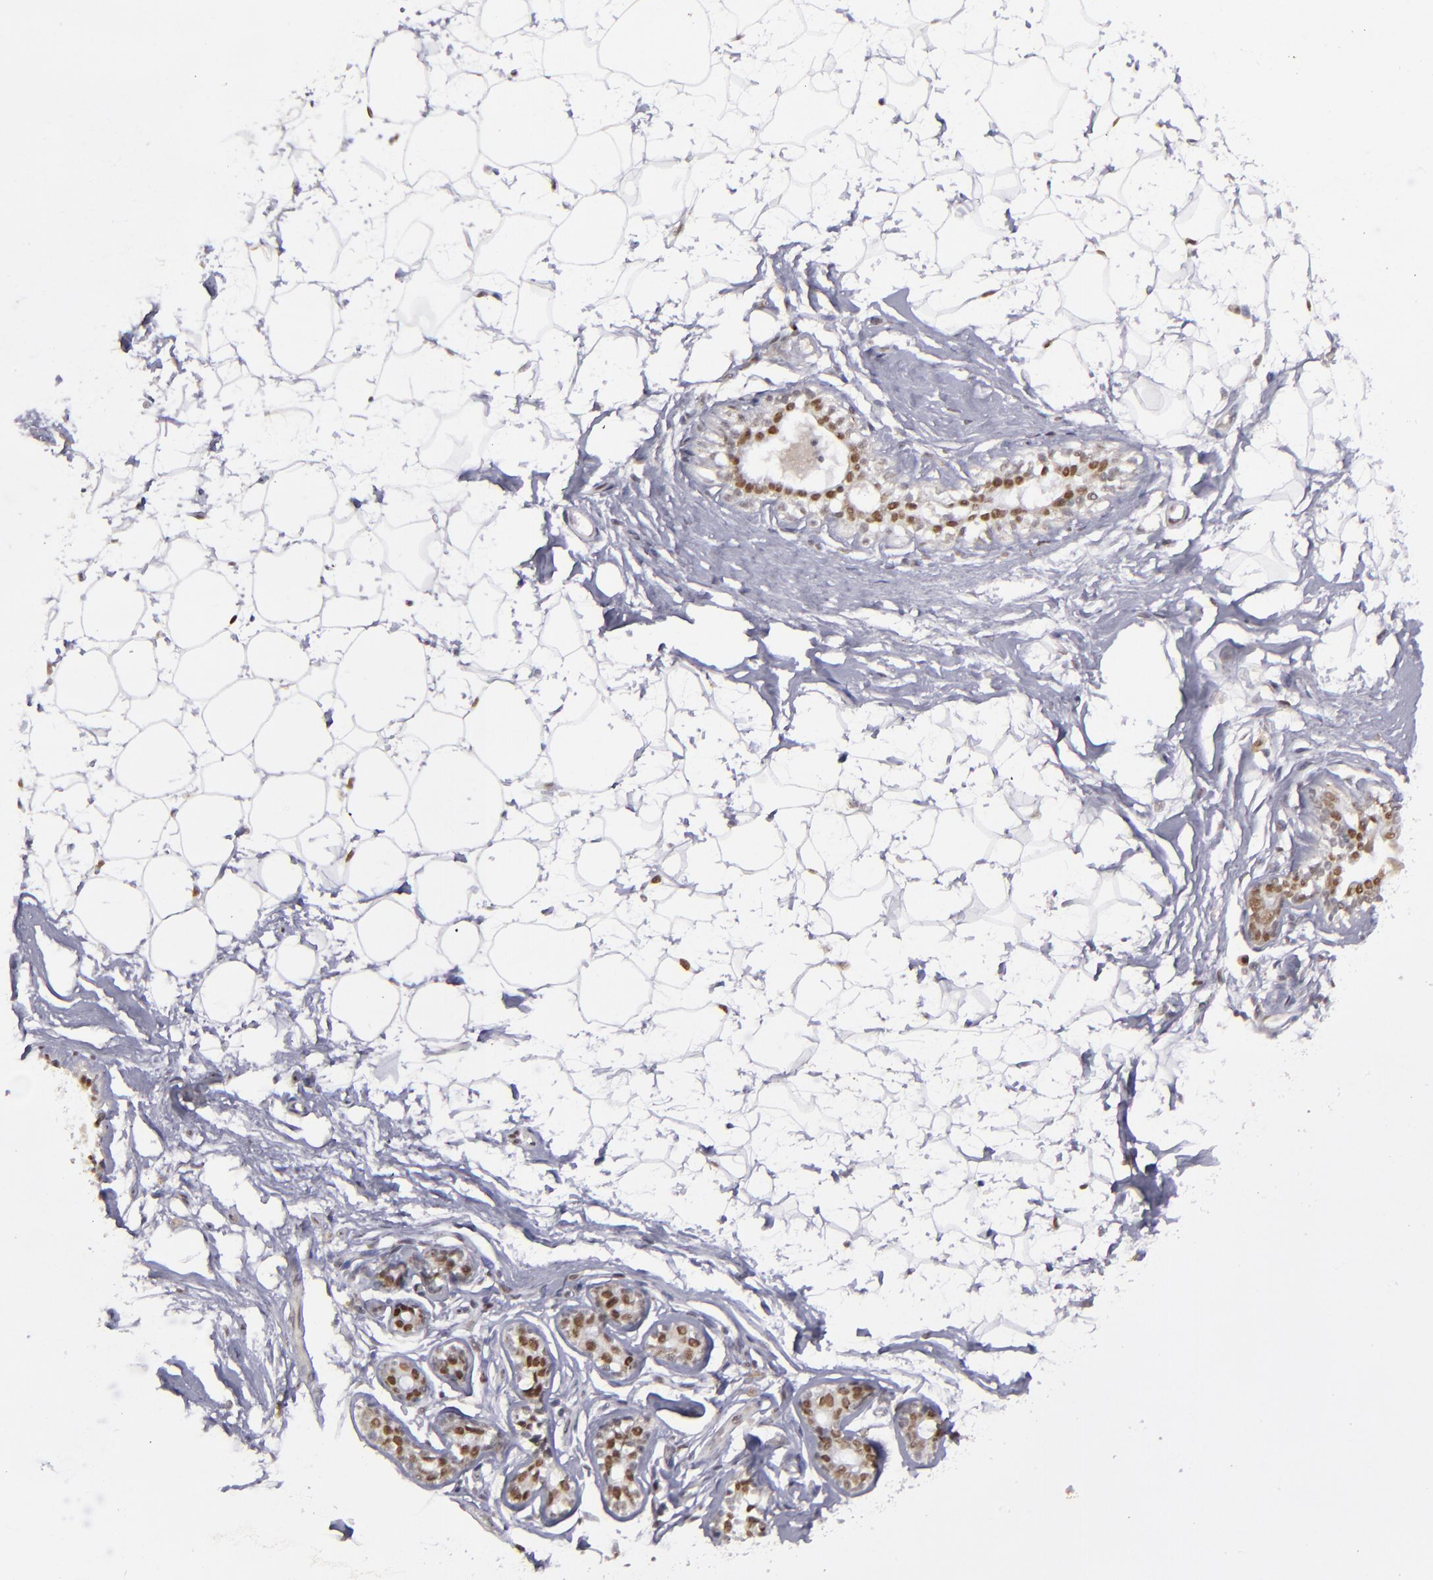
{"staining": {"intensity": "moderate", "quantity": ">75%", "location": "nuclear"}, "tissue": "adipose tissue", "cell_type": "Adipocytes", "image_type": "normal", "snomed": [{"axis": "morphology", "description": "Normal tissue, NOS"}, {"axis": "topography", "description": "Breast"}], "caption": "A high-resolution histopathology image shows IHC staining of benign adipose tissue, which reveals moderate nuclear staining in approximately >75% of adipocytes.", "gene": "RREB1", "patient": {"sex": "female", "age": 22}}